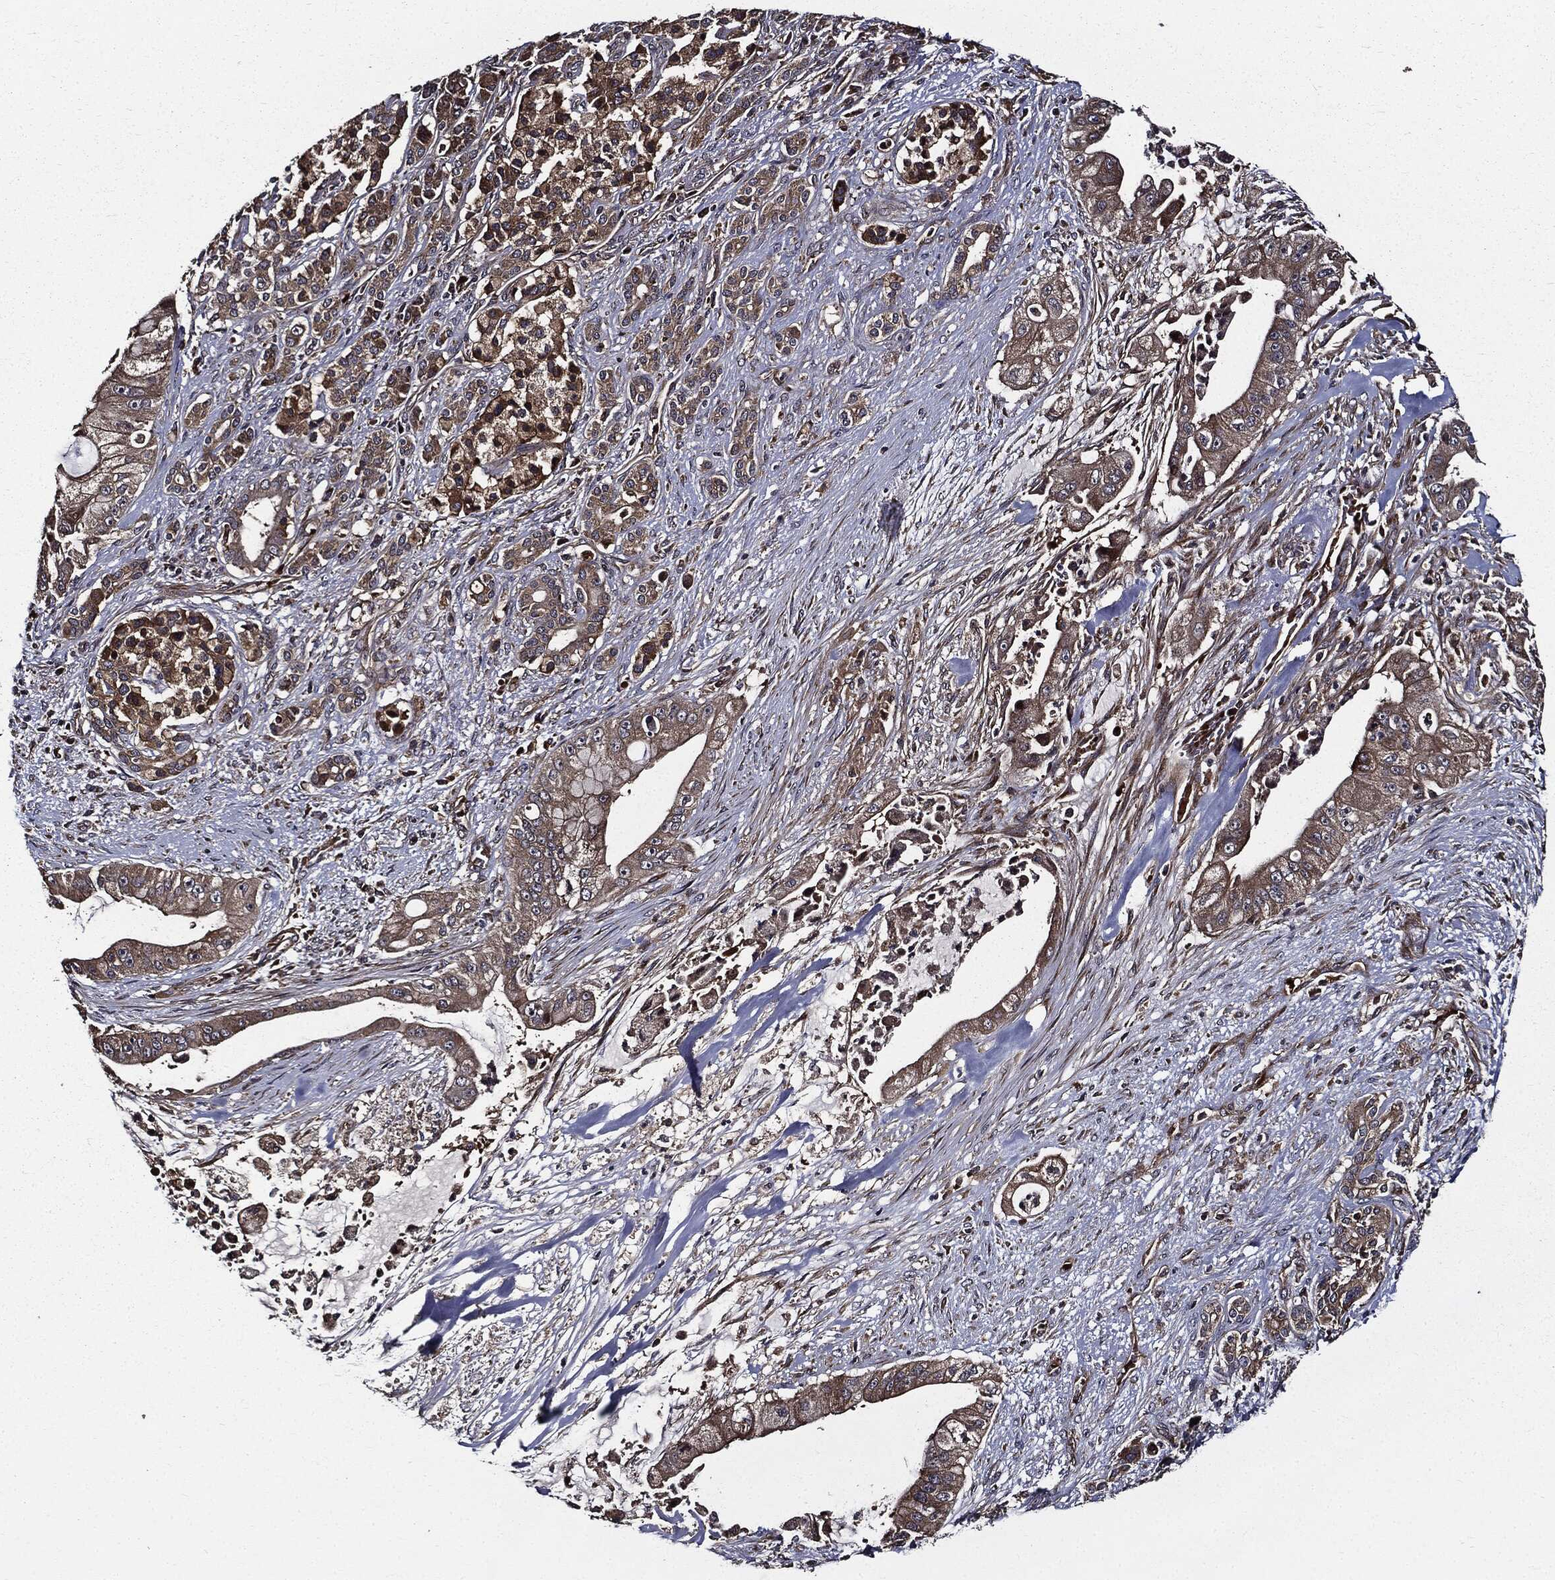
{"staining": {"intensity": "moderate", "quantity": ">75%", "location": "cytoplasmic/membranous"}, "tissue": "pancreatic cancer", "cell_type": "Tumor cells", "image_type": "cancer", "snomed": [{"axis": "morphology", "description": "Normal tissue, NOS"}, {"axis": "morphology", "description": "Inflammation, NOS"}, {"axis": "morphology", "description": "Adenocarcinoma, NOS"}, {"axis": "topography", "description": "Pancreas"}], "caption": "Pancreatic adenocarcinoma stained with DAB (3,3'-diaminobenzidine) IHC demonstrates medium levels of moderate cytoplasmic/membranous positivity in approximately >75% of tumor cells.", "gene": "HTT", "patient": {"sex": "male", "age": 57}}